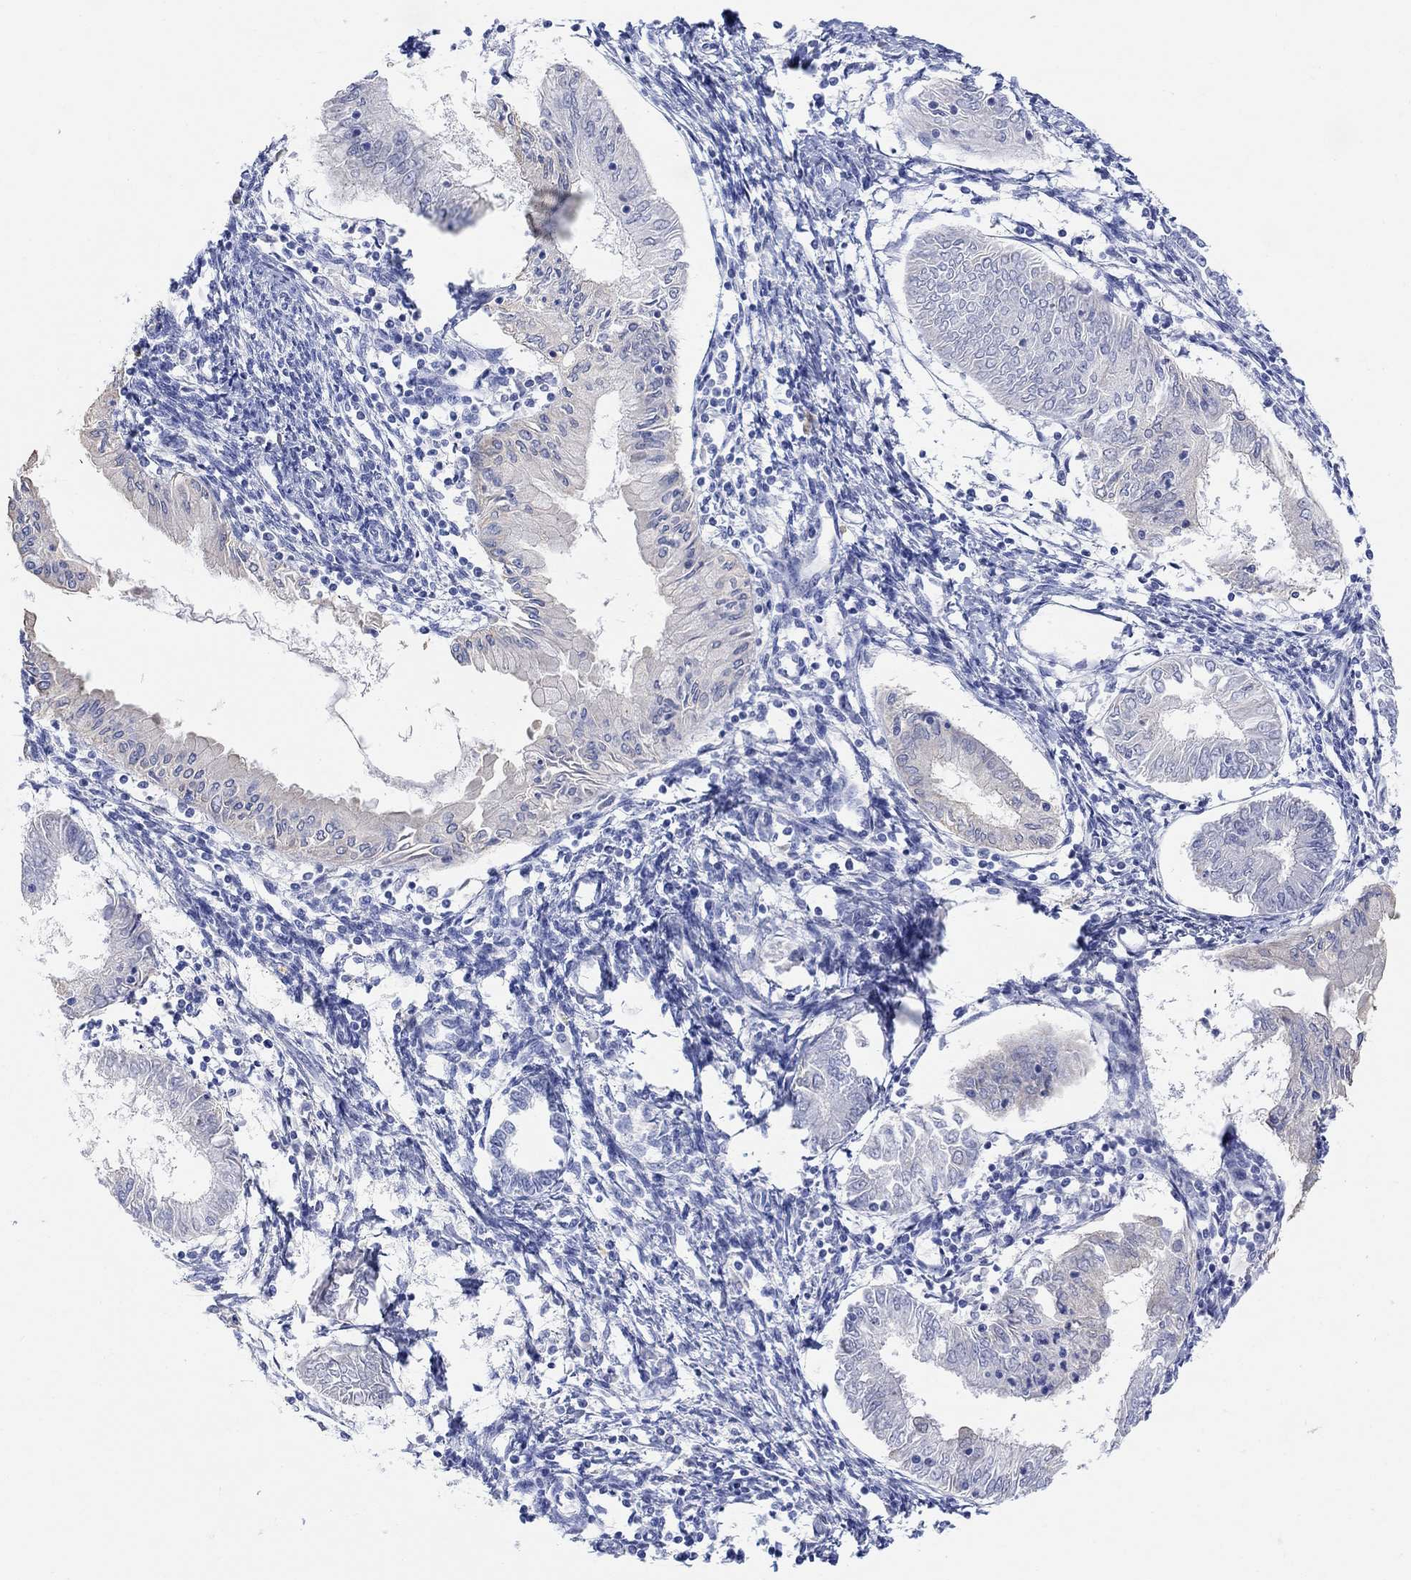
{"staining": {"intensity": "negative", "quantity": "none", "location": "none"}, "tissue": "endometrial cancer", "cell_type": "Tumor cells", "image_type": "cancer", "snomed": [{"axis": "morphology", "description": "Adenocarcinoma, NOS"}, {"axis": "topography", "description": "Endometrium"}], "caption": "Tumor cells are negative for brown protein staining in adenocarcinoma (endometrial).", "gene": "TYR", "patient": {"sex": "female", "age": 68}}